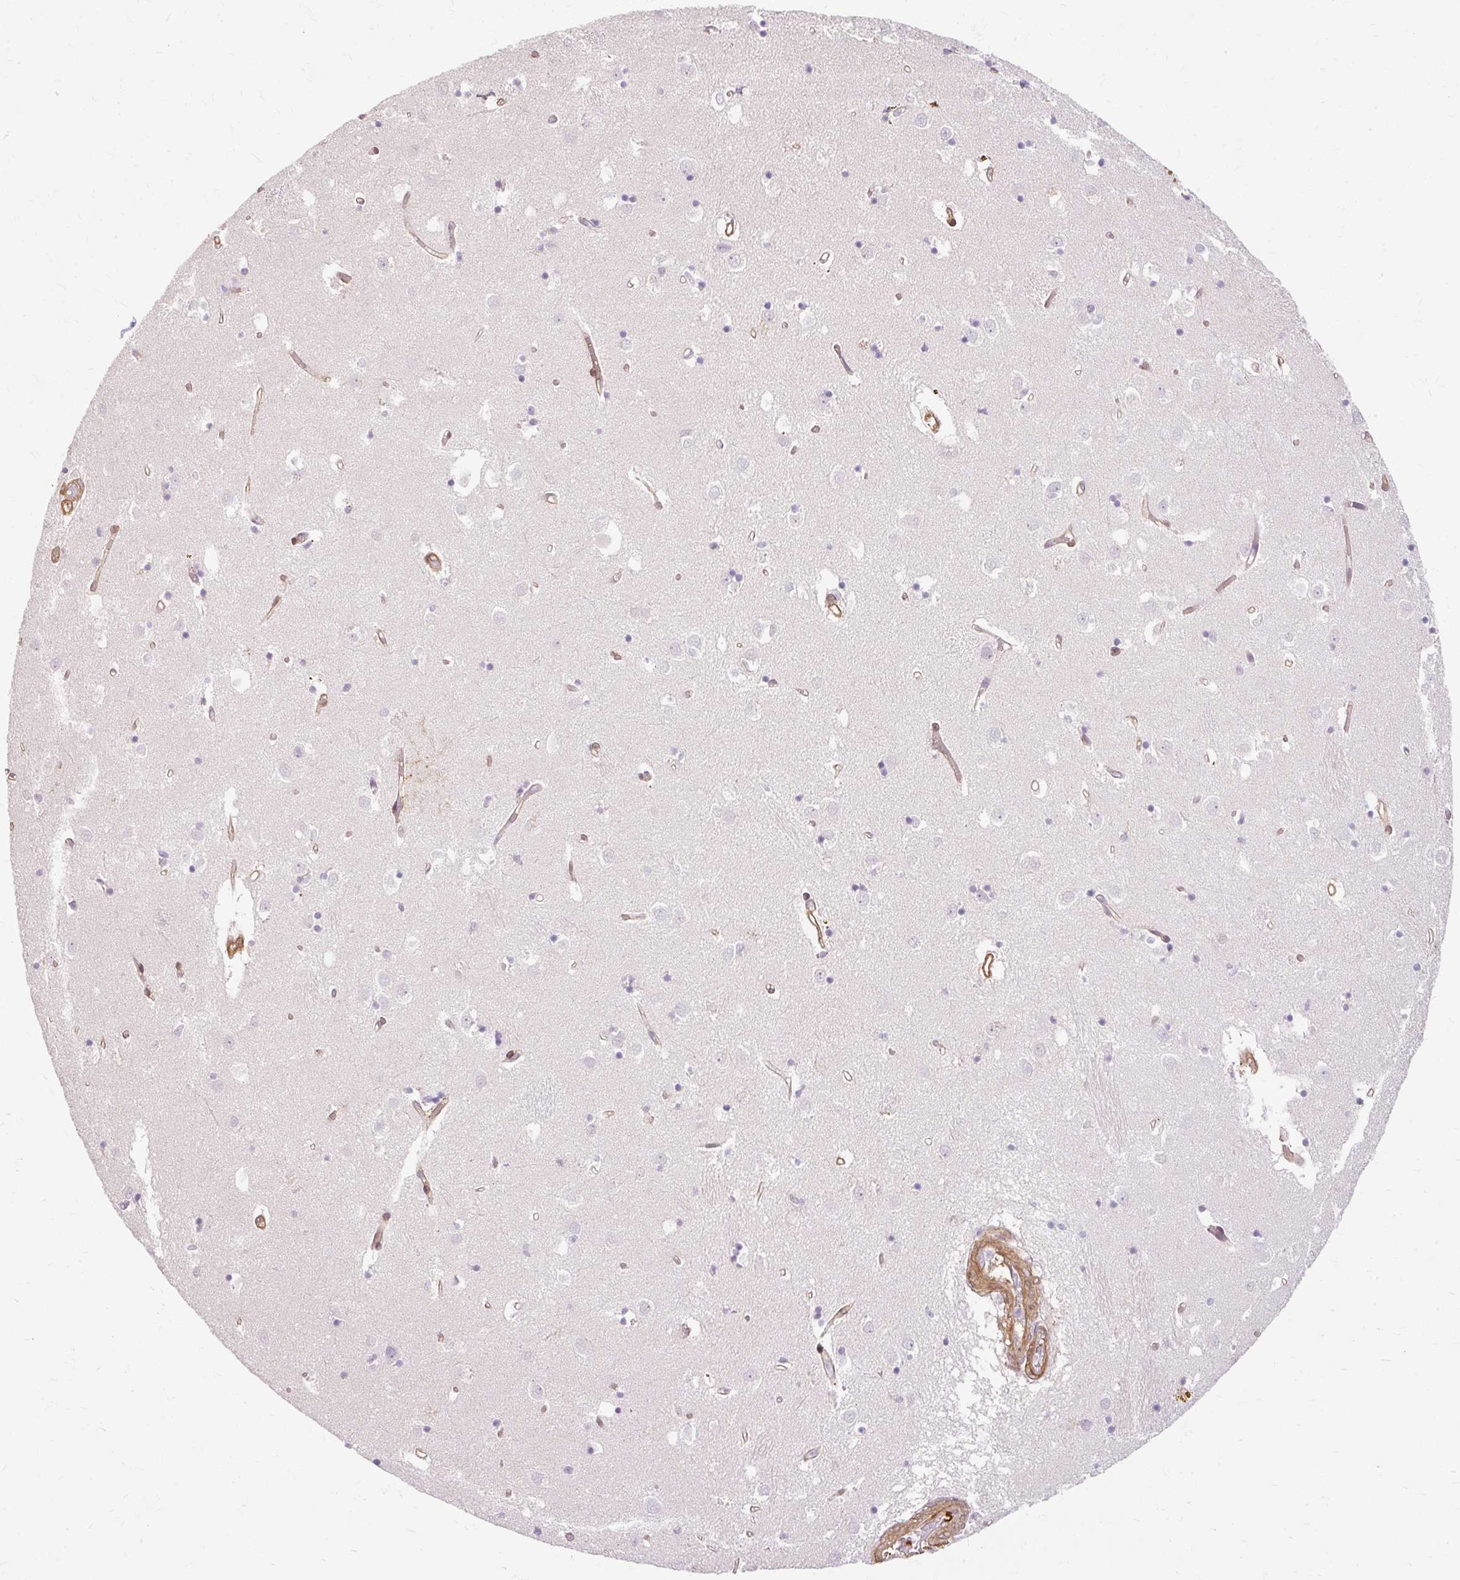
{"staining": {"intensity": "moderate", "quantity": "<25%", "location": "cytoplasmic/membranous"}, "tissue": "caudate", "cell_type": "Glial cells", "image_type": "normal", "snomed": [{"axis": "morphology", "description": "Normal tissue, NOS"}, {"axis": "topography", "description": "Lateral ventricle wall"}], "caption": "Moderate cytoplasmic/membranous protein positivity is present in approximately <25% of glial cells in caudate. (brown staining indicates protein expression, while blue staining denotes nuclei).", "gene": "CNN3", "patient": {"sex": "male", "age": 70}}